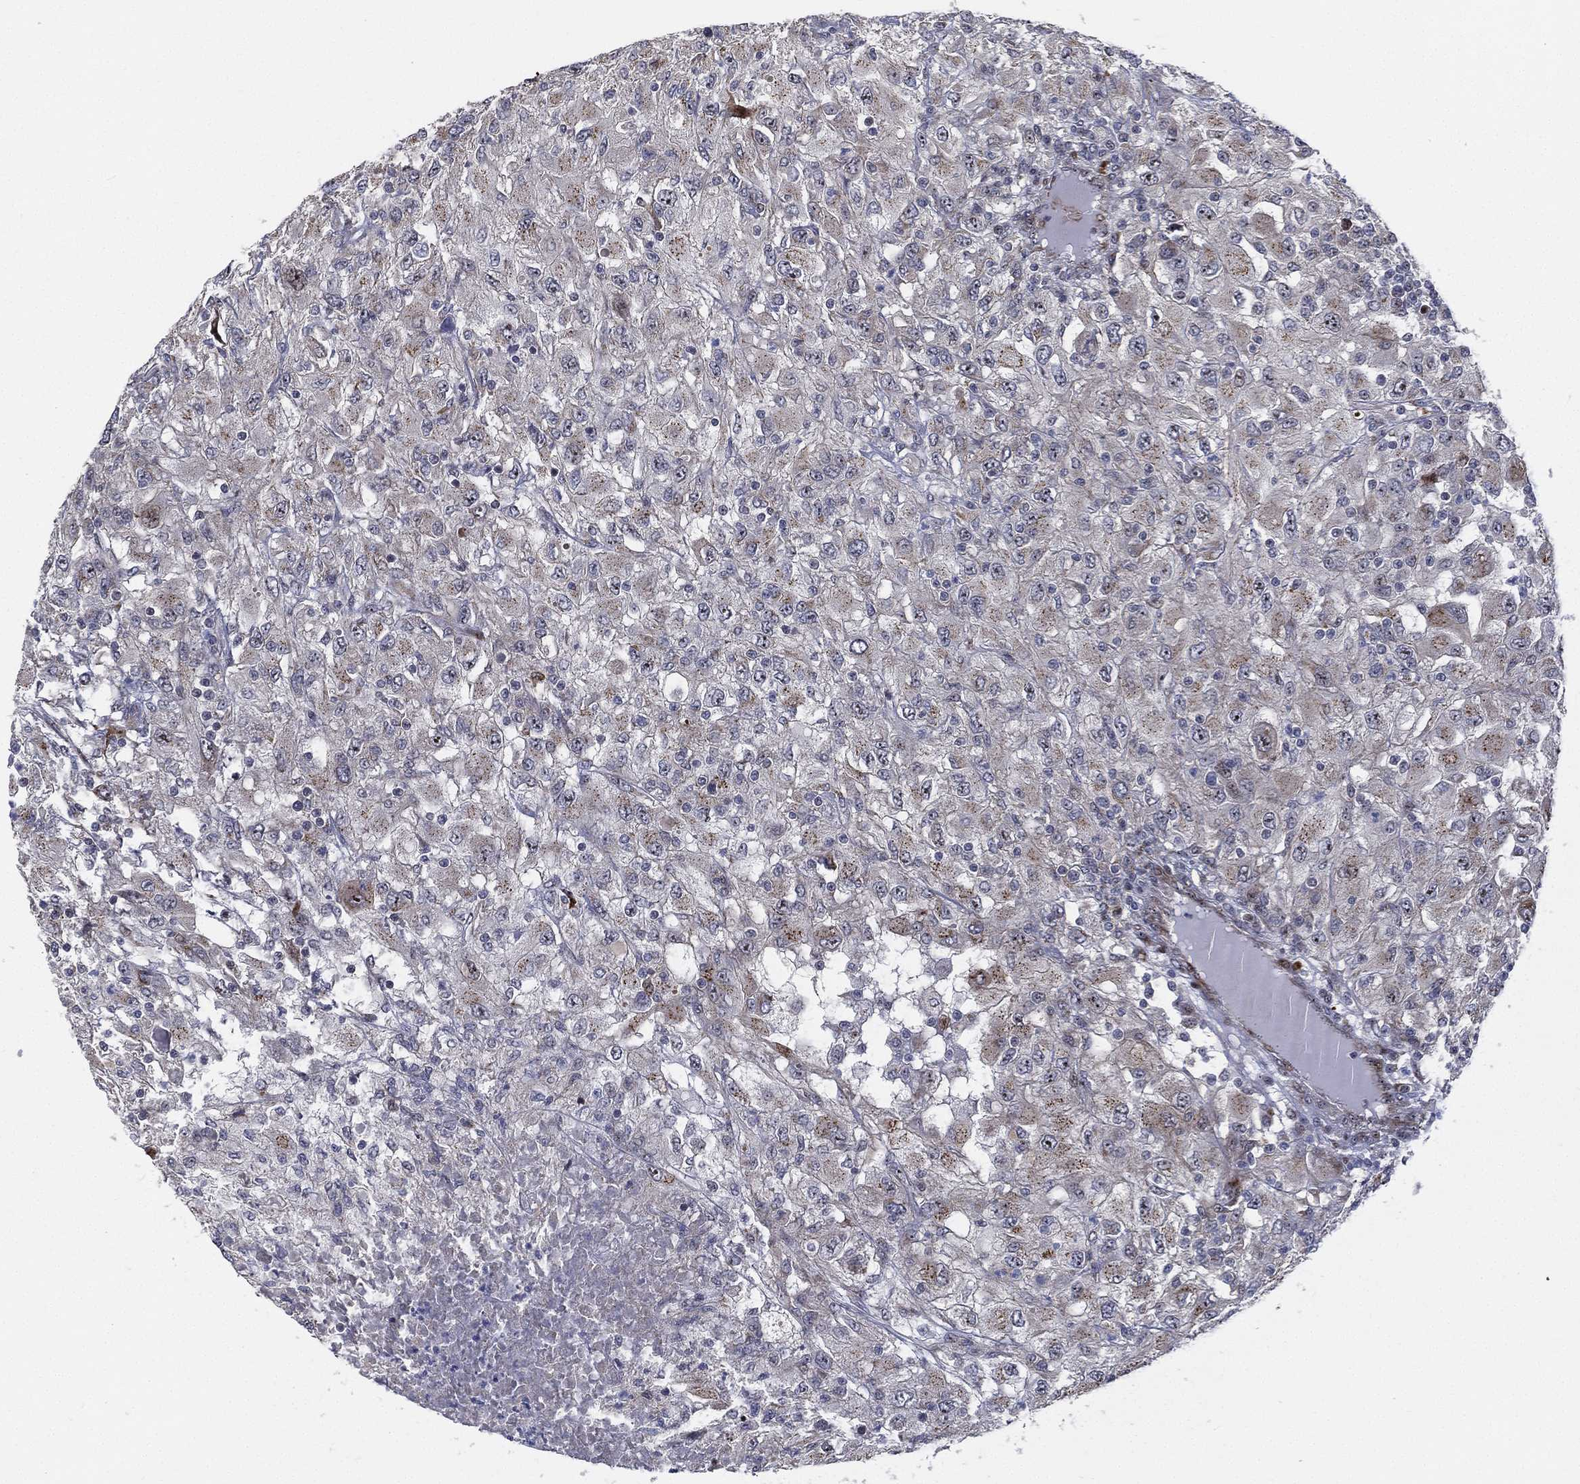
{"staining": {"intensity": "moderate", "quantity": "<25%", "location": "cytoplasmic/membranous"}, "tissue": "renal cancer", "cell_type": "Tumor cells", "image_type": "cancer", "snomed": [{"axis": "morphology", "description": "Adenocarcinoma, NOS"}, {"axis": "topography", "description": "Kidney"}], "caption": "Renal cancer (adenocarcinoma) stained with IHC displays moderate cytoplasmic/membranous positivity in about <25% of tumor cells.", "gene": "VHL", "patient": {"sex": "female", "age": 67}}